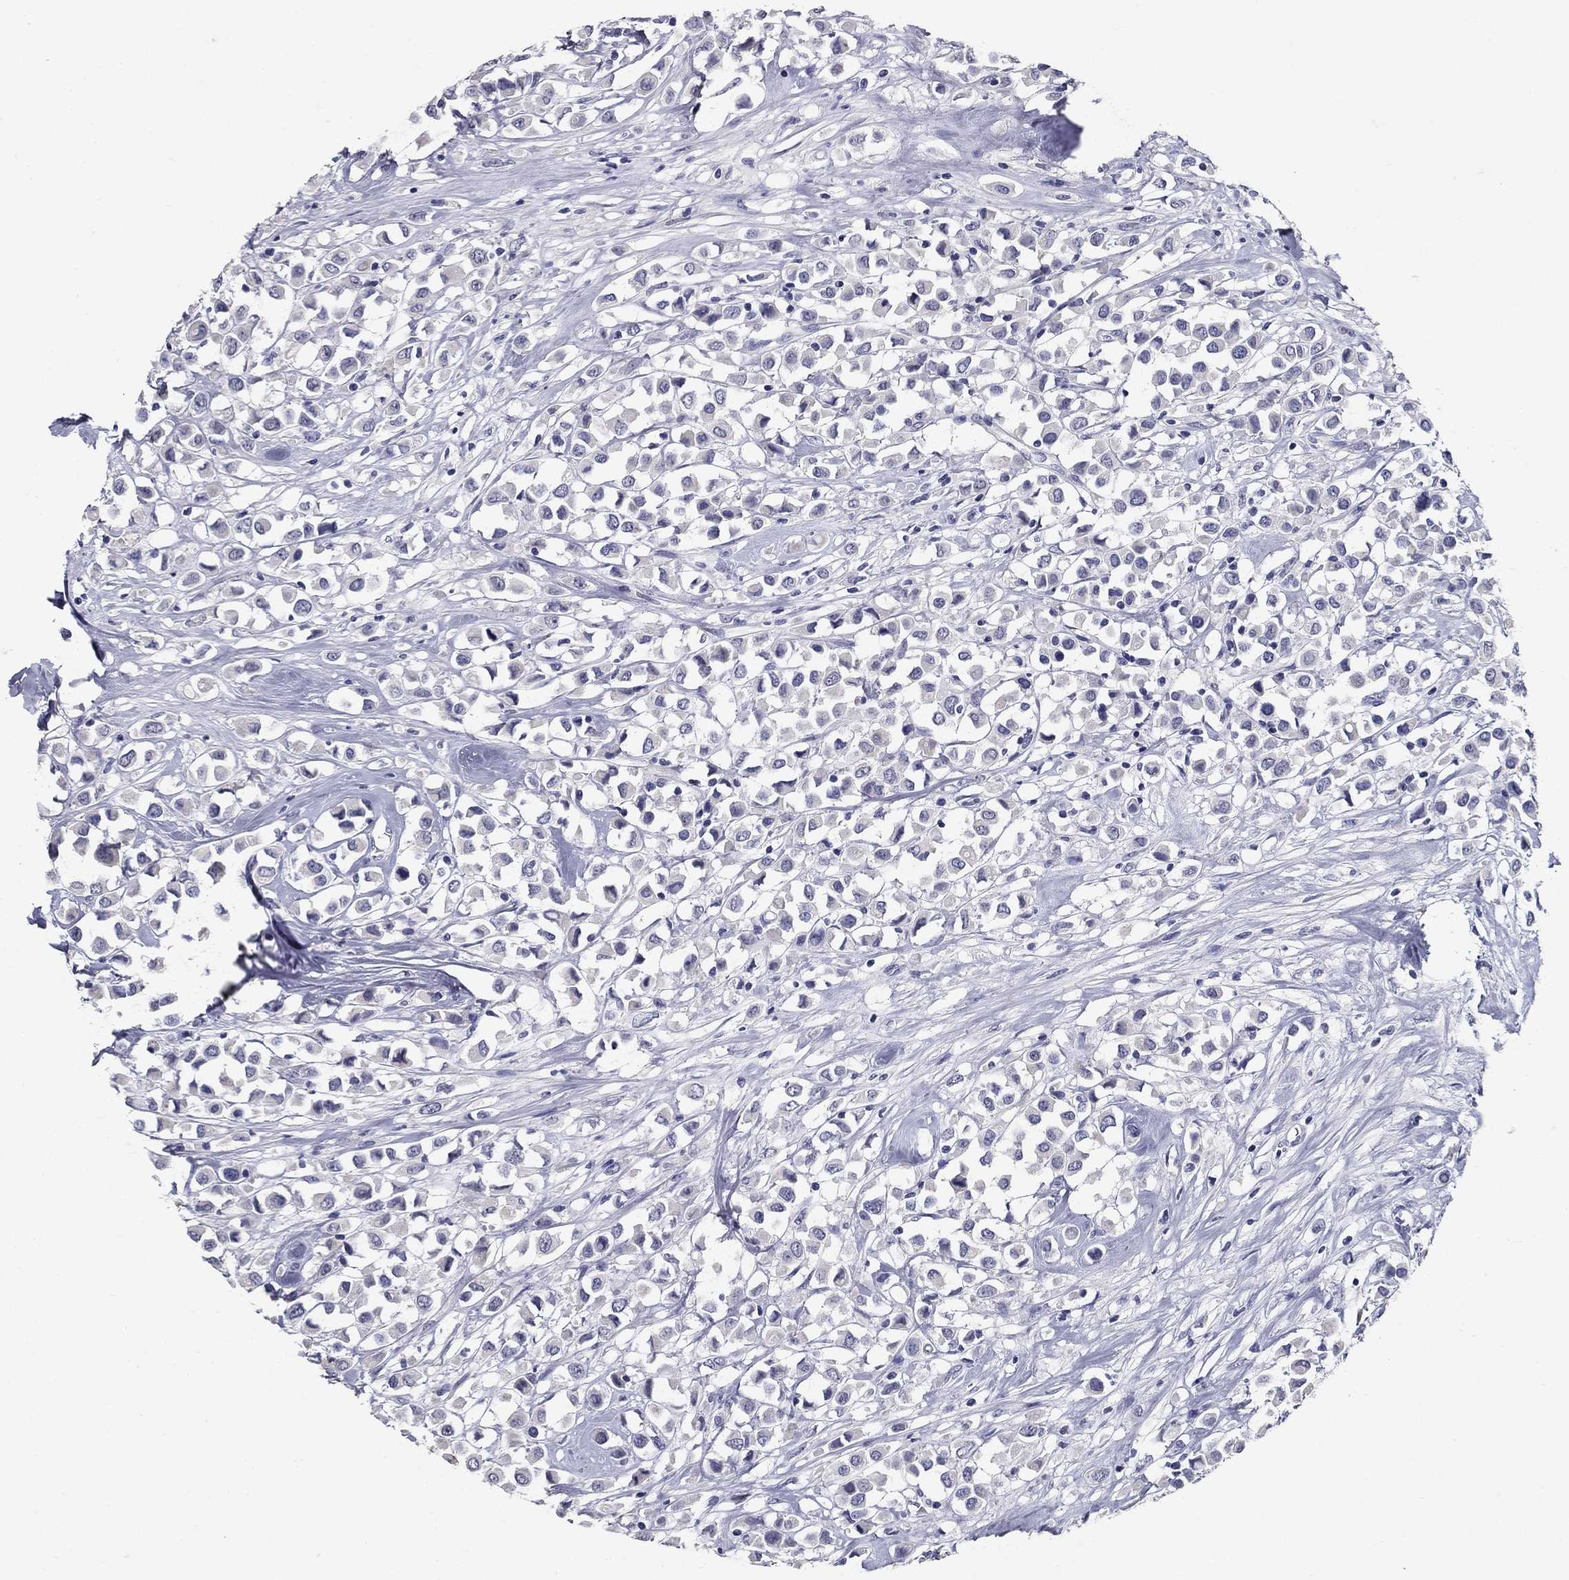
{"staining": {"intensity": "negative", "quantity": "none", "location": "none"}, "tissue": "breast cancer", "cell_type": "Tumor cells", "image_type": "cancer", "snomed": [{"axis": "morphology", "description": "Duct carcinoma"}, {"axis": "topography", "description": "Breast"}], "caption": "Tumor cells are negative for protein expression in human breast cancer (intraductal carcinoma).", "gene": "POMC", "patient": {"sex": "female", "age": 61}}